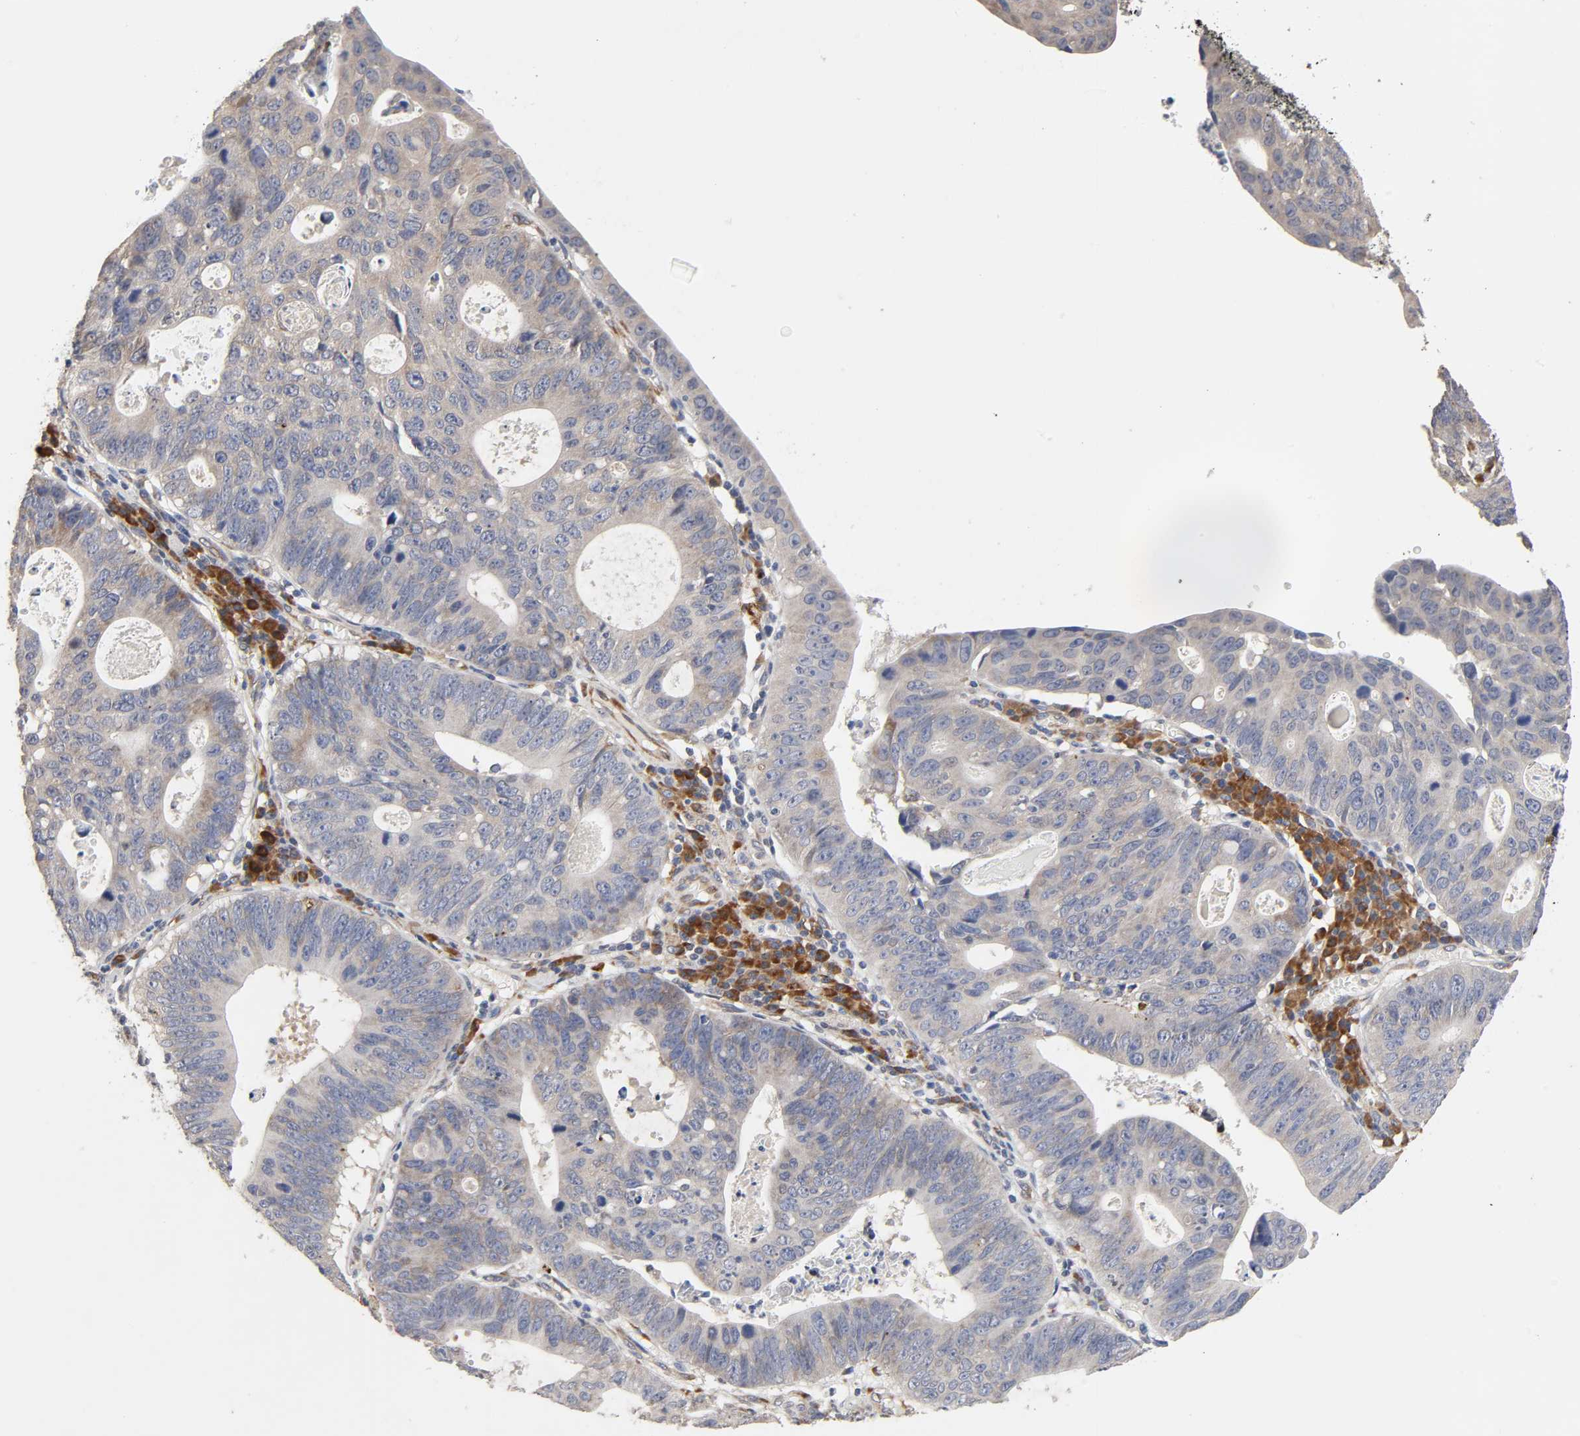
{"staining": {"intensity": "weak", "quantity": "25%-75%", "location": "cytoplasmic/membranous"}, "tissue": "stomach cancer", "cell_type": "Tumor cells", "image_type": "cancer", "snomed": [{"axis": "morphology", "description": "Adenocarcinoma, NOS"}, {"axis": "topography", "description": "Stomach"}], "caption": "Protein staining by immunohistochemistry exhibits weak cytoplasmic/membranous positivity in approximately 25%-75% of tumor cells in stomach cancer.", "gene": "HDLBP", "patient": {"sex": "male", "age": 59}}